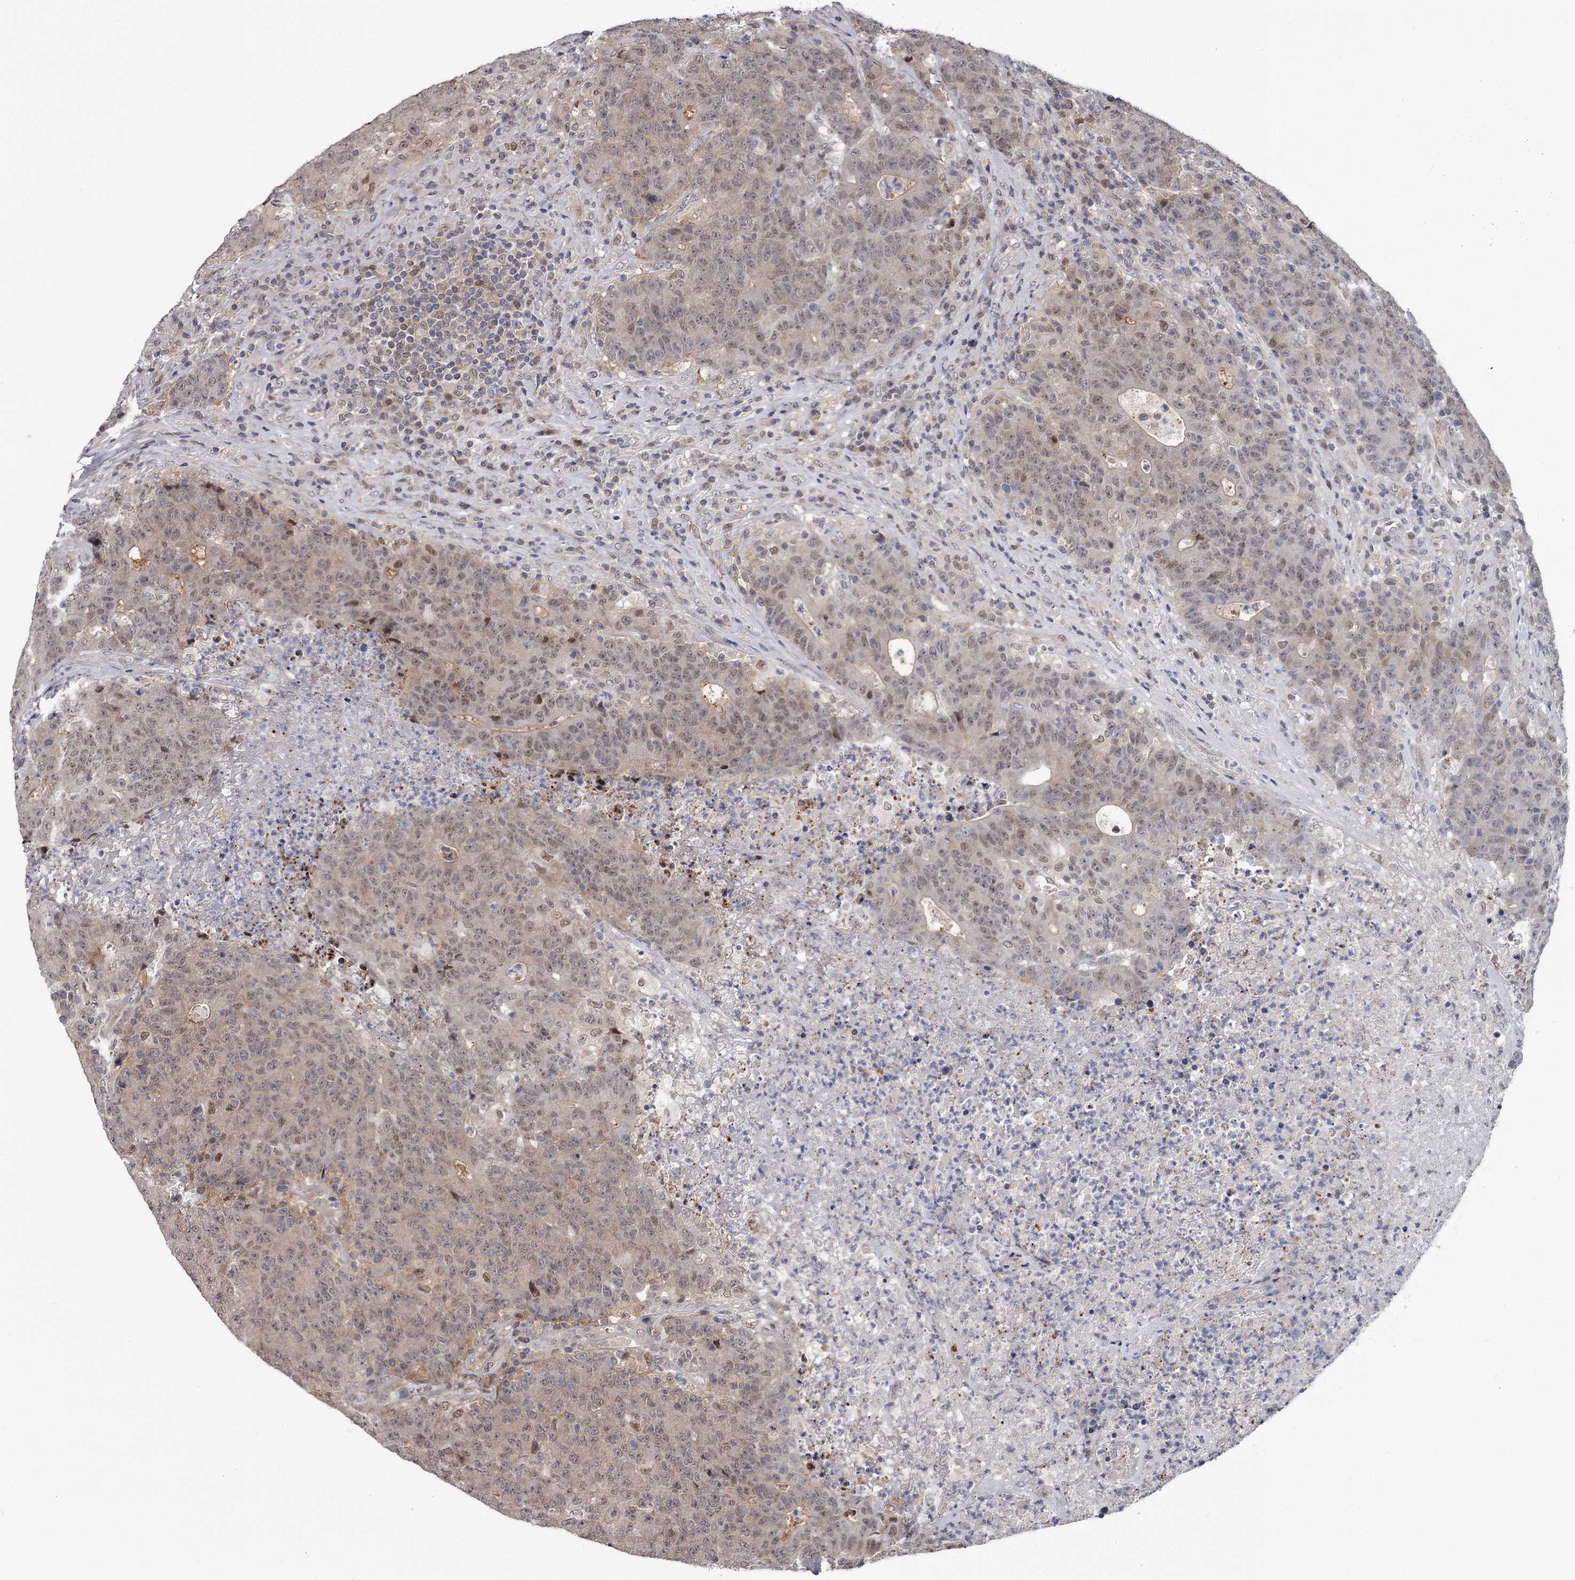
{"staining": {"intensity": "weak", "quantity": "25%-75%", "location": "cytoplasmic/membranous,nuclear"}, "tissue": "colorectal cancer", "cell_type": "Tumor cells", "image_type": "cancer", "snomed": [{"axis": "morphology", "description": "Adenocarcinoma, NOS"}, {"axis": "topography", "description": "Colon"}], "caption": "Weak cytoplasmic/membranous and nuclear positivity is seen in about 25%-75% of tumor cells in colorectal adenocarcinoma.", "gene": "GTSF1", "patient": {"sex": "female", "age": 75}}